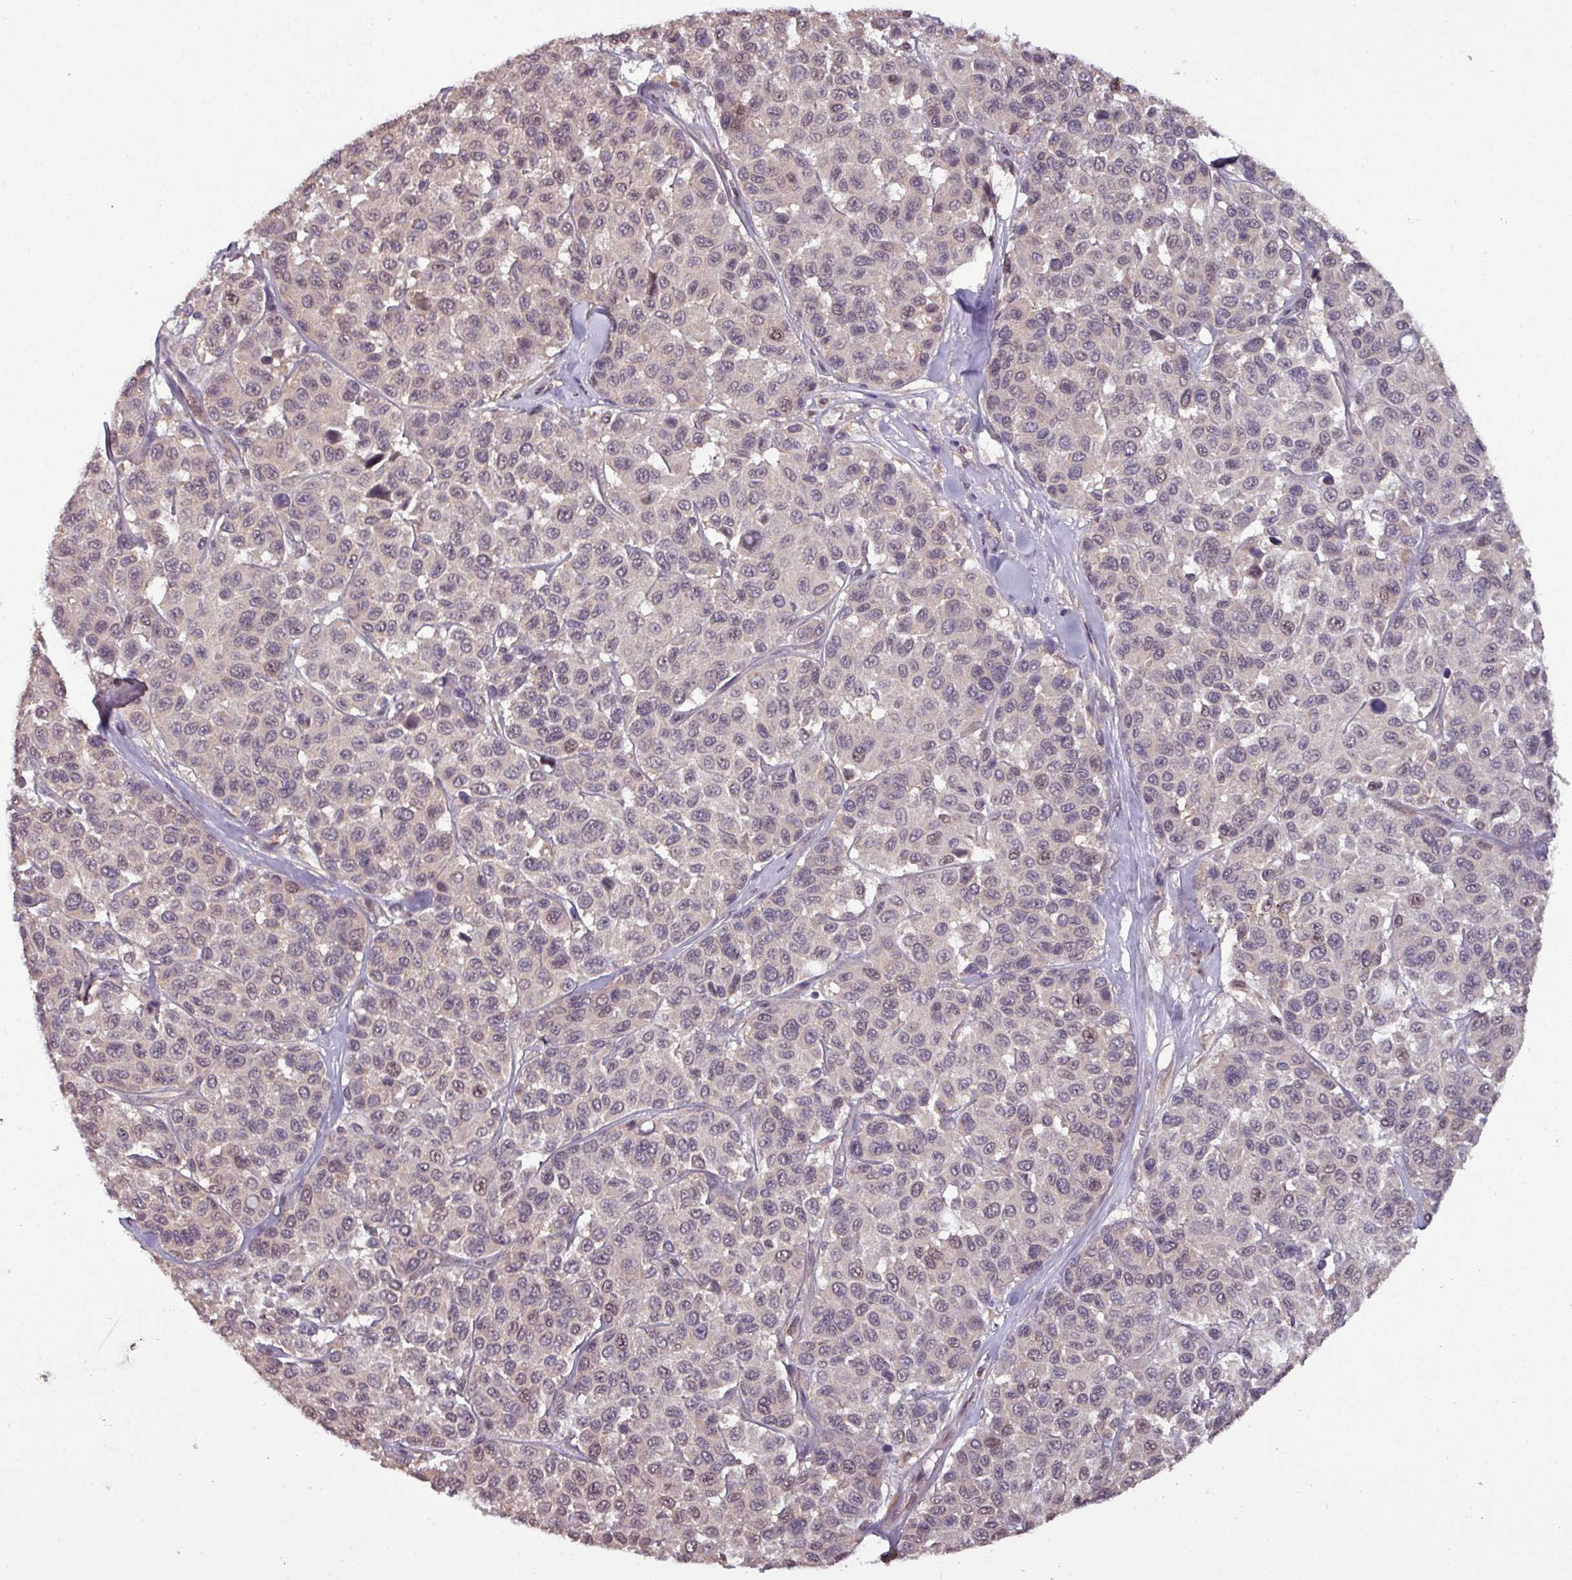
{"staining": {"intensity": "moderate", "quantity": "<25%", "location": "nuclear"}, "tissue": "melanoma", "cell_type": "Tumor cells", "image_type": "cancer", "snomed": [{"axis": "morphology", "description": "Malignant melanoma, NOS"}, {"axis": "topography", "description": "Skin"}], "caption": "A histopathology image of human malignant melanoma stained for a protein exhibits moderate nuclear brown staining in tumor cells.", "gene": "NOB1", "patient": {"sex": "female", "age": 66}}